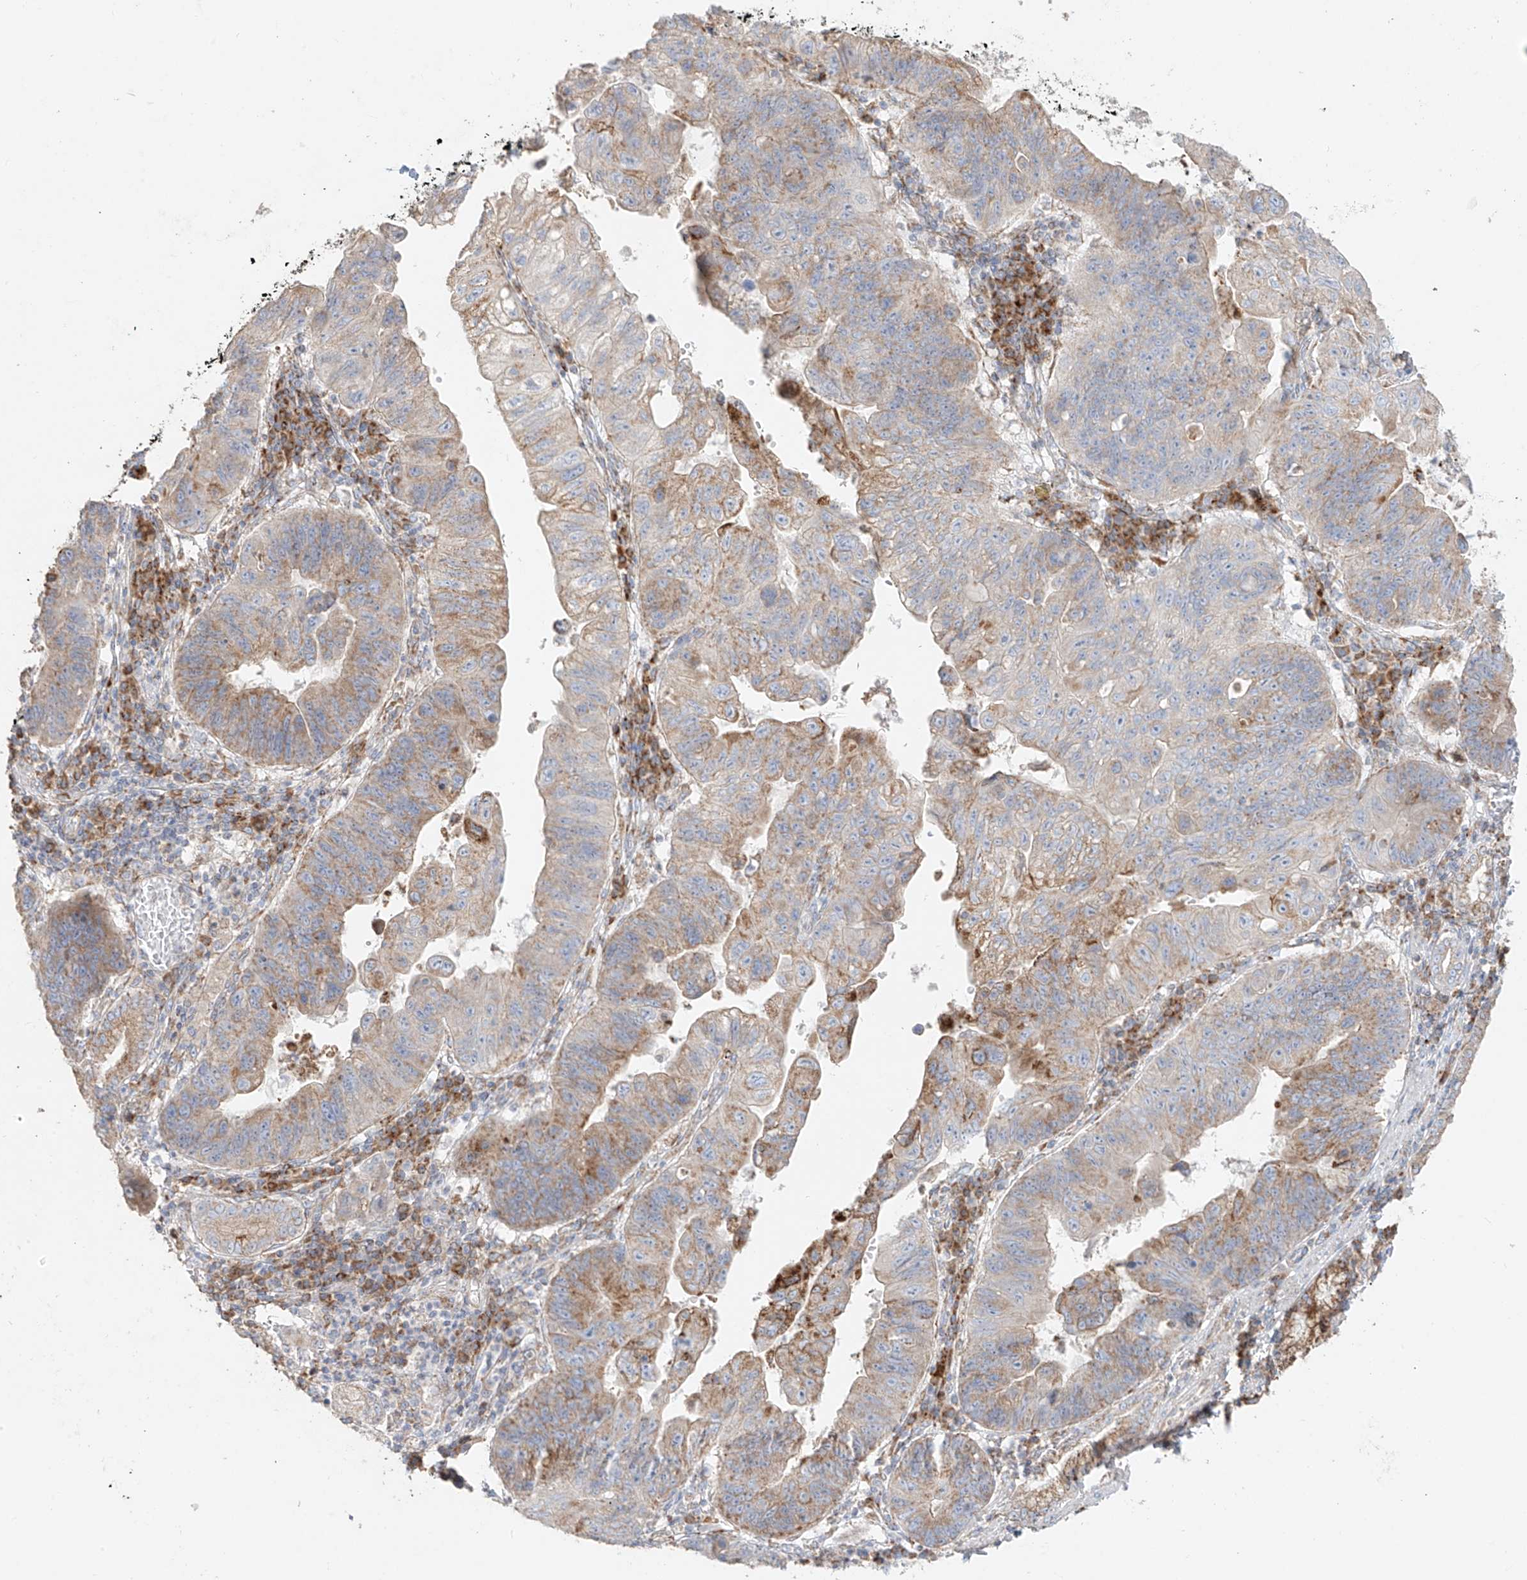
{"staining": {"intensity": "moderate", "quantity": "25%-75%", "location": "cytoplasmic/membranous"}, "tissue": "stomach cancer", "cell_type": "Tumor cells", "image_type": "cancer", "snomed": [{"axis": "morphology", "description": "Adenocarcinoma, NOS"}, {"axis": "topography", "description": "Stomach"}], "caption": "DAB immunohistochemical staining of human stomach cancer (adenocarcinoma) demonstrates moderate cytoplasmic/membranous protein staining in about 25%-75% of tumor cells.", "gene": "COLGALT2", "patient": {"sex": "male", "age": 59}}